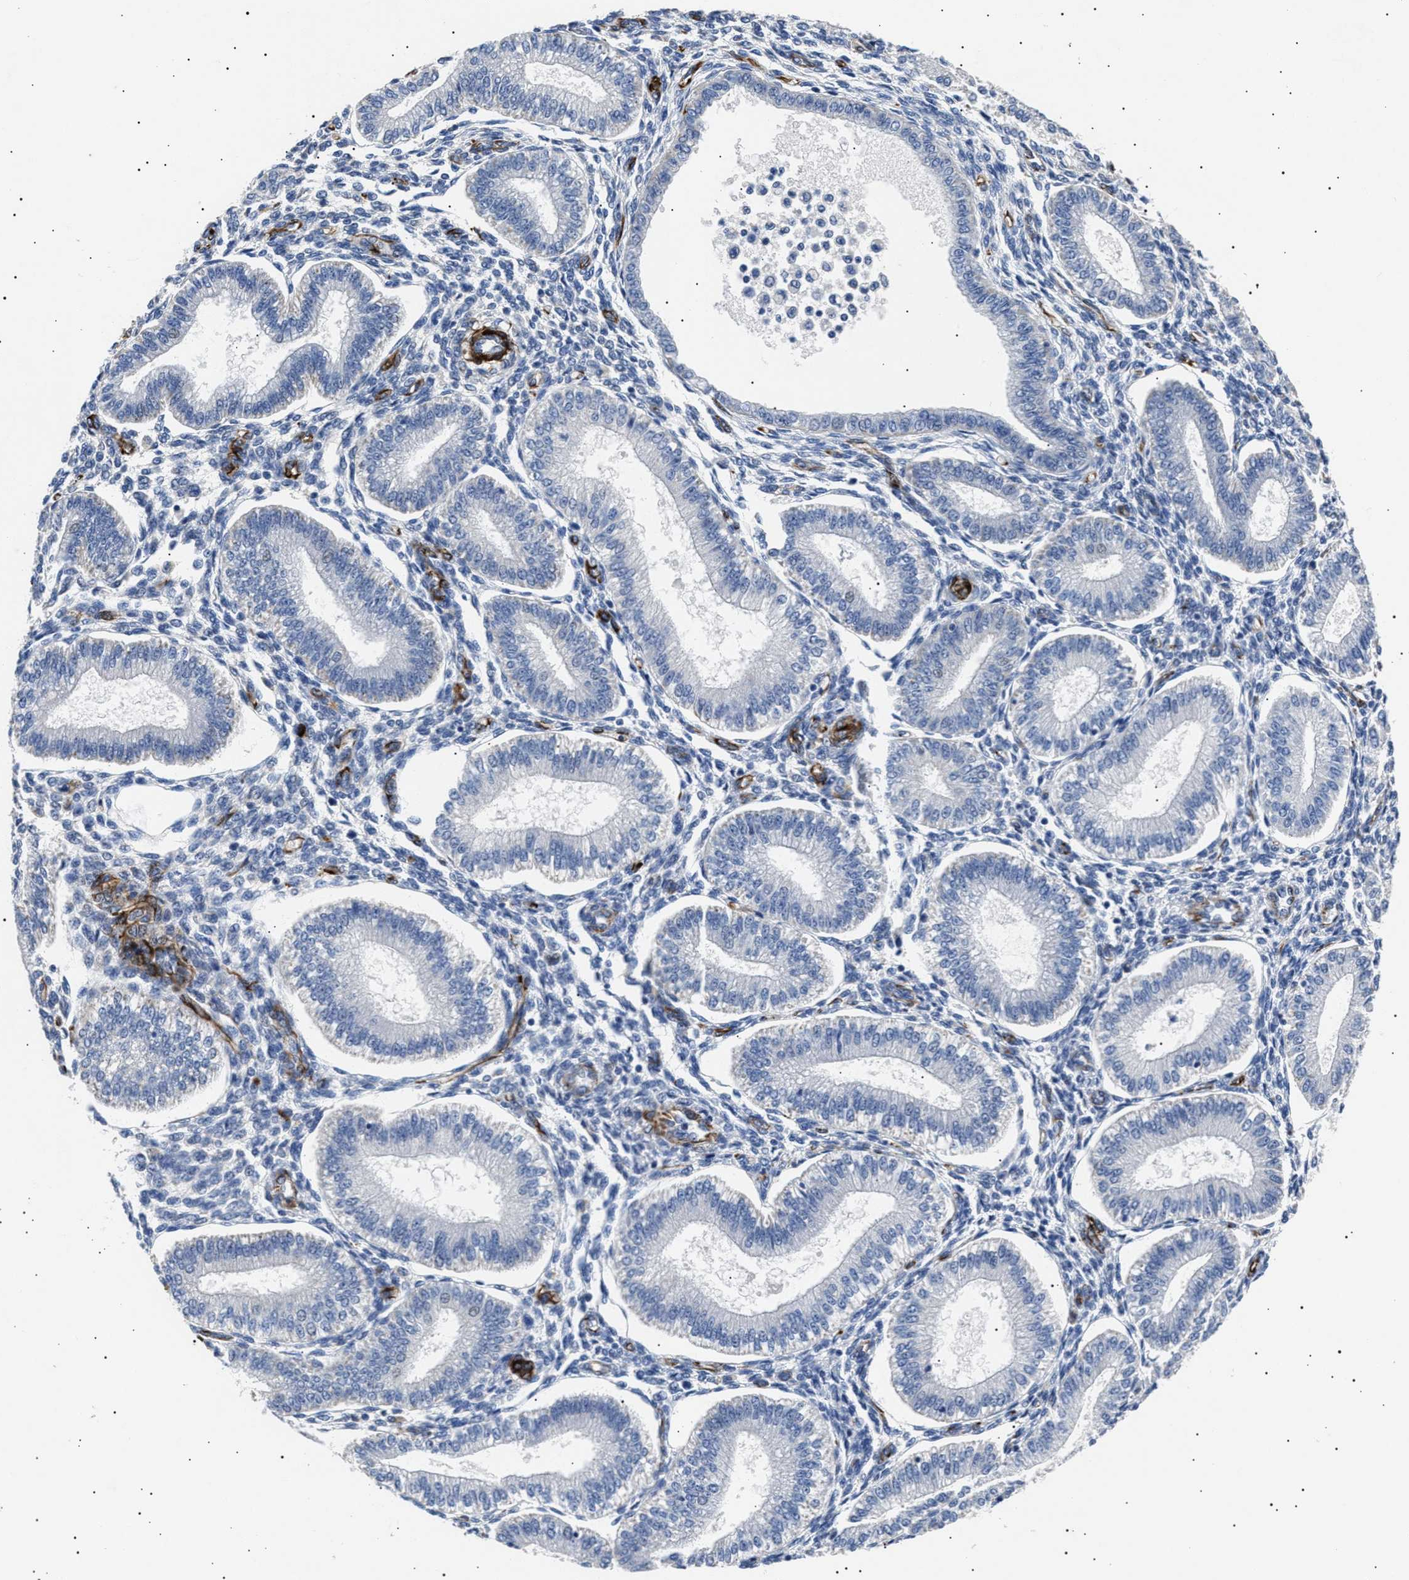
{"staining": {"intensity": "negative", "quantity": "none", "location": "none"}, "tissue": "endometrium", "cell_type": "Cells in endometrial stroma", "image_type": "normal", "snomed": [{"axis": "morphology", "description": "Normal tissue, NOS"}, {"axis": "topography", "description": "Endometrium"}], "caption": "Human endometrium stained for a protein using immunohistochemistry (IHC) reveals no positivity in cells in endometrial stroma.", "gene": "OLFML2A", "patient": {"sex": "female", "age": 39}}